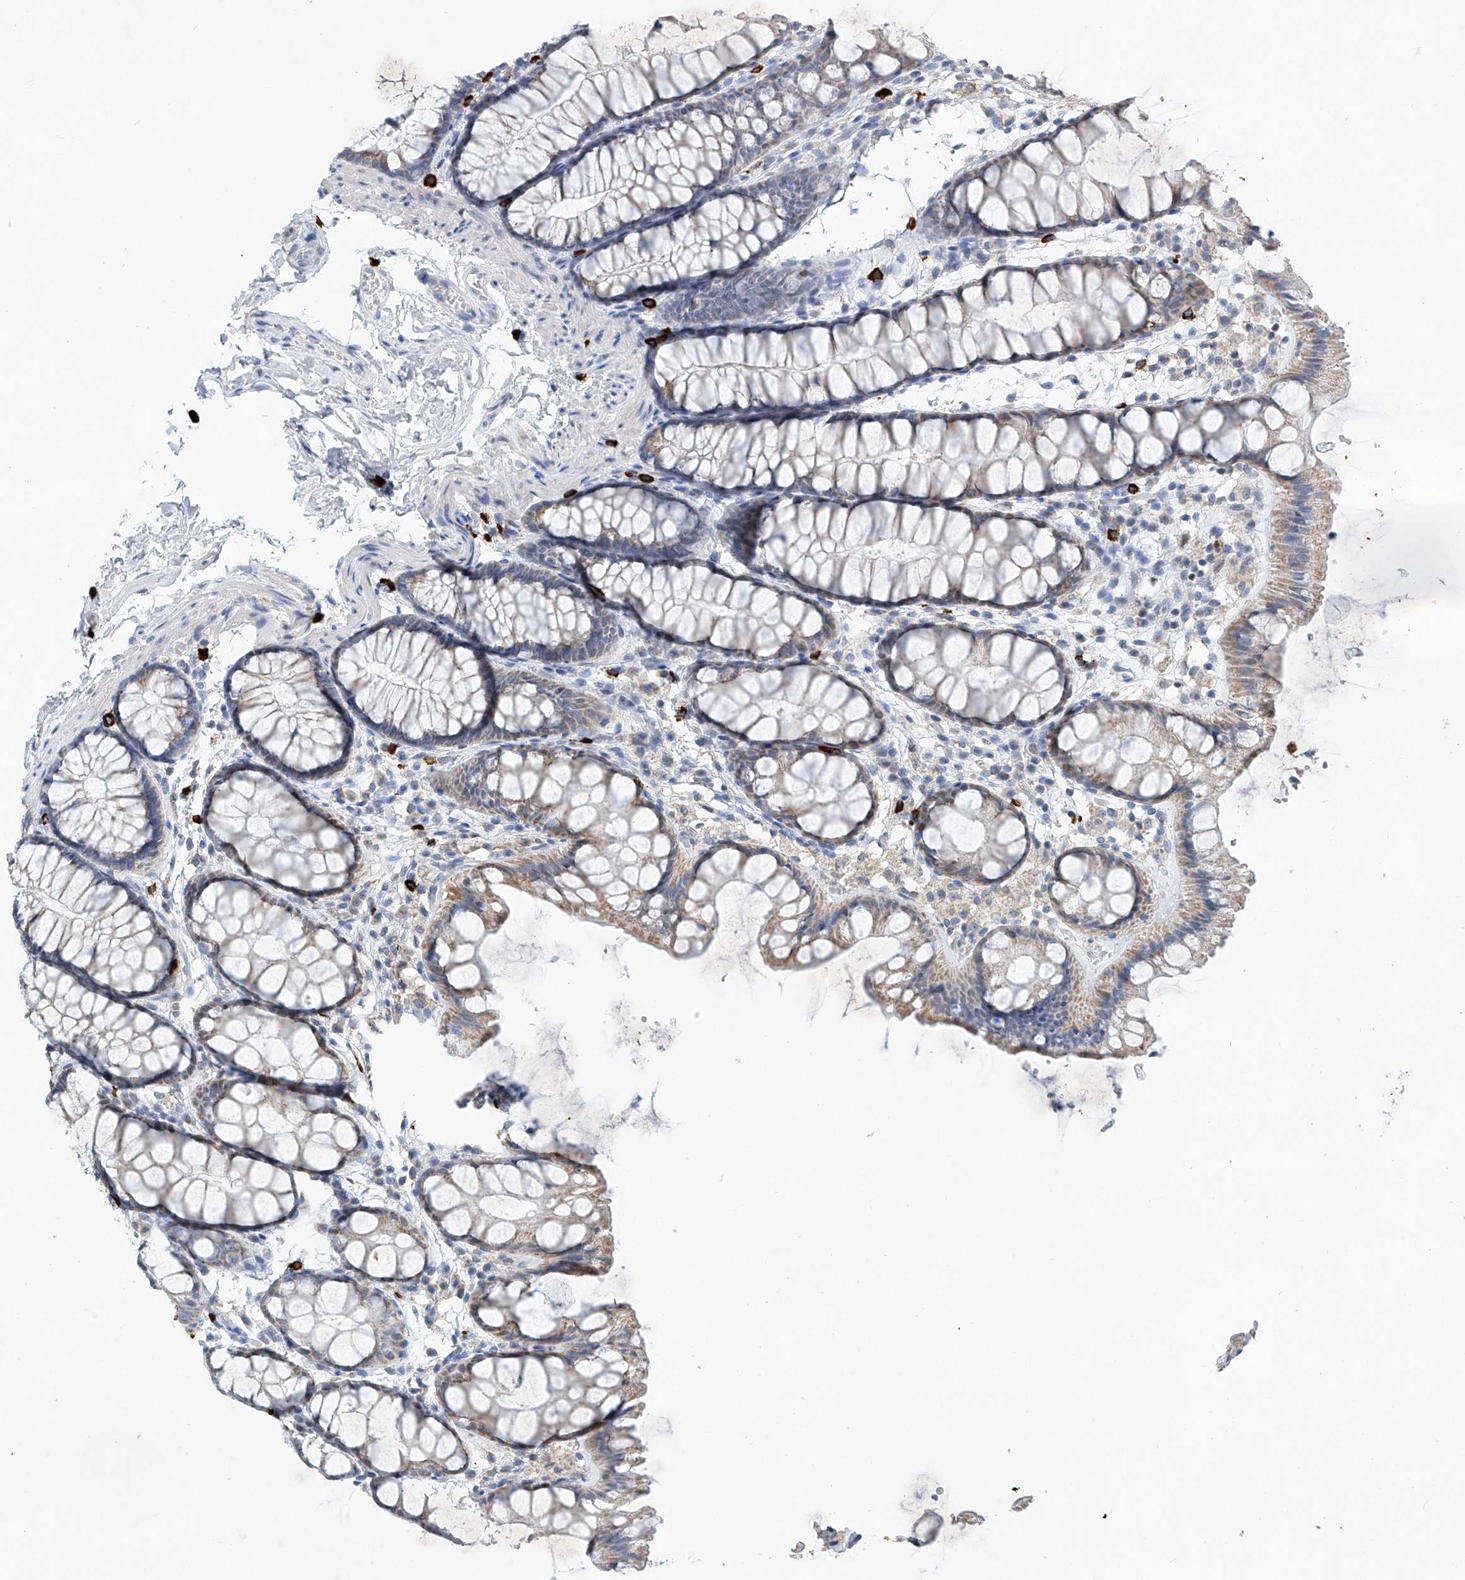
{"staining": {"intensity": "negative", "quantity": "none", "location": "none"}, "tissue": "colon", "cell_type": "Endothelial cells", "image_type": "normal", "snomed": [{"axis": "morphology", "description": "Normal tissue, NOS"}, {"axis": "topography", "description": "Colon"}], "caption": "Protein analysis of unremarkable colon reveals no significant positivity in endothelial cells. The staining was performed using DAB (3,3'-diaminobenzidine) to visualize the protein expression in brown, while the nuclei were stained in blue with hematoxylin (Magnification: 20x).", "gene": "KLF15", "patient": {"sex": "male", "age": 47}}